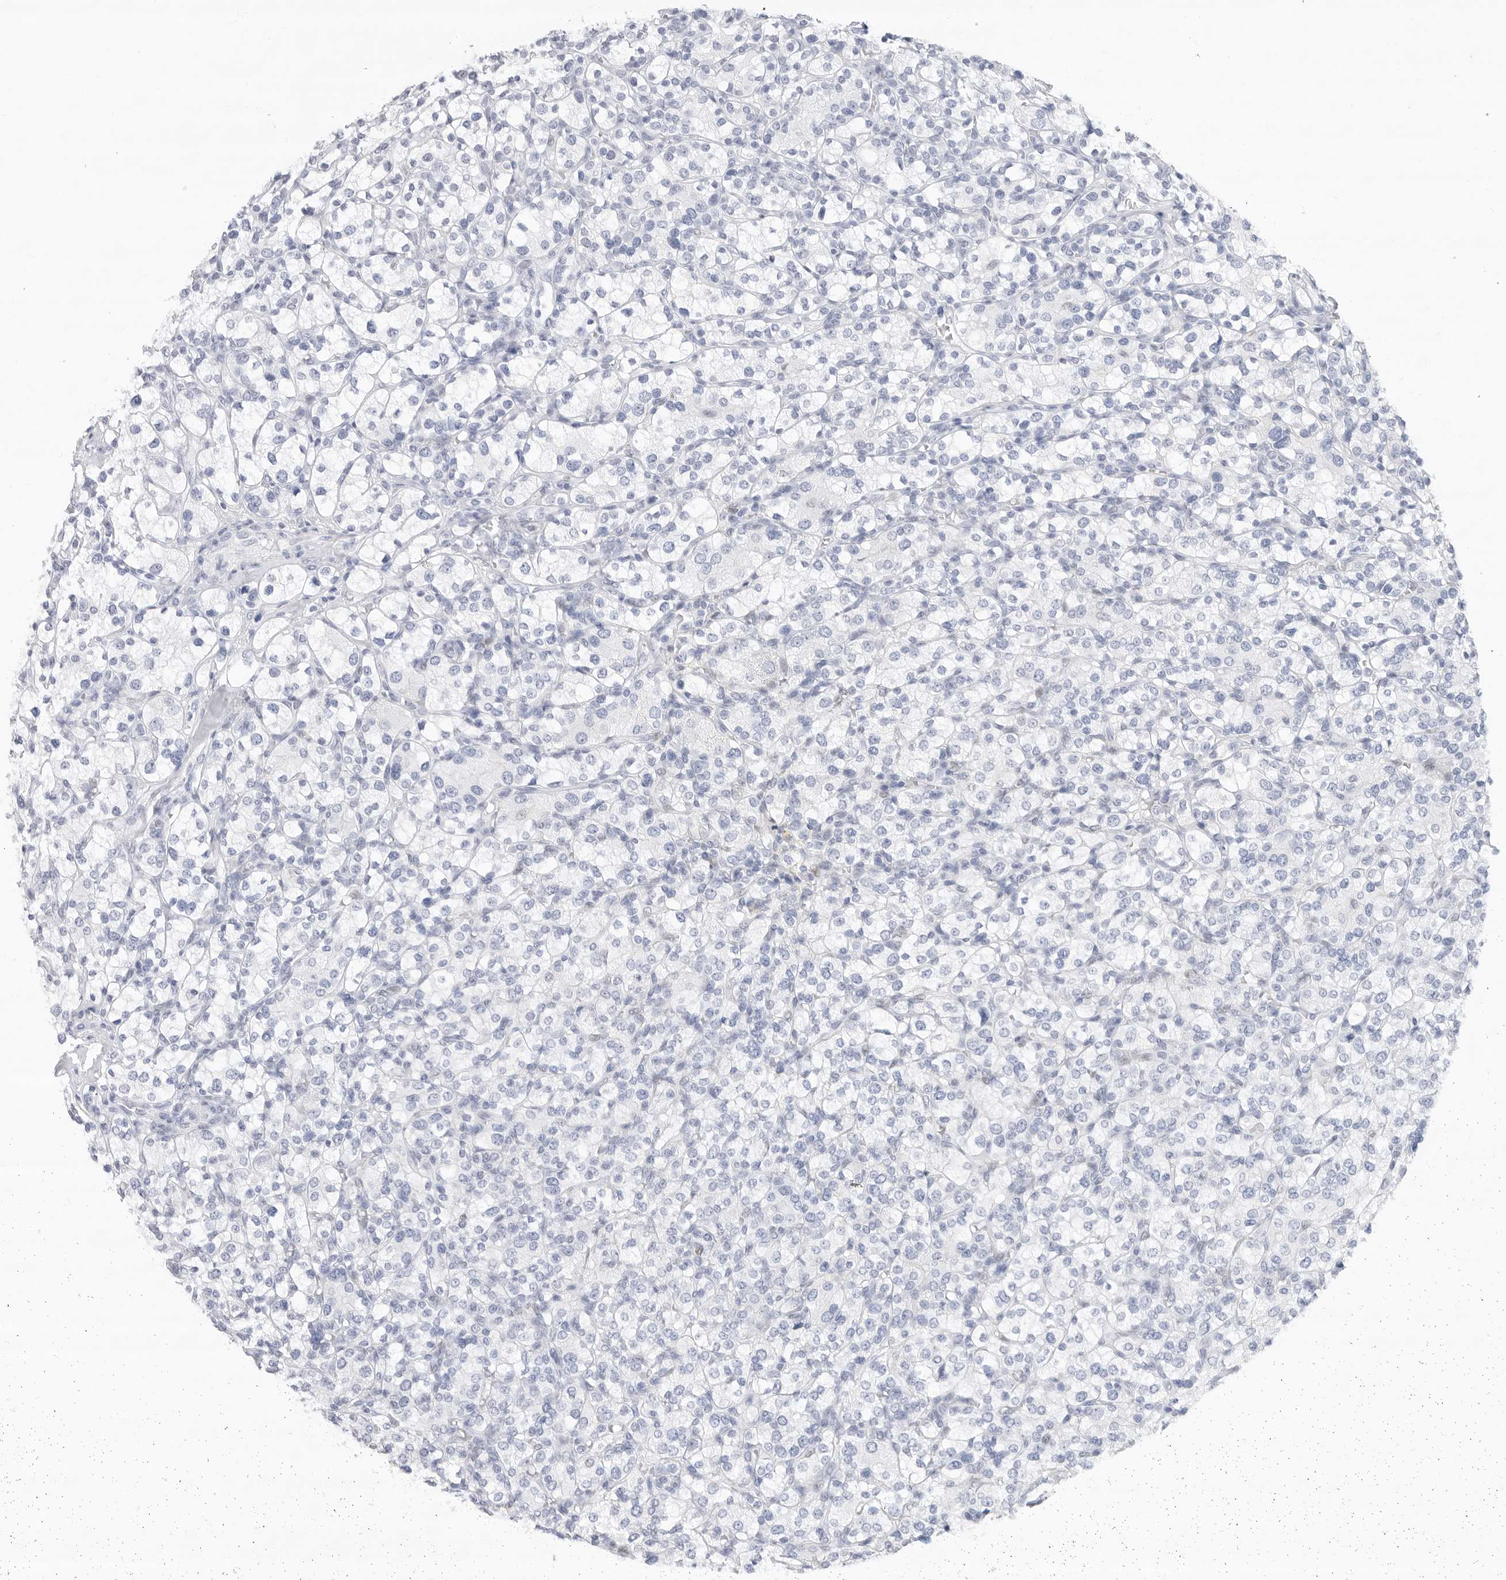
{"staining": {"intensity": "negative", "quantity": "none", "location": "none"}, "tissue": "renal cancer", "cell_type": "Tumor cells", "image_type": "cancer", "snomed": [{"axis": "morphology", "description": "Adenocarcinoma, NOS"}, {"axis": "topography", "description": "Kidney"}], "caption": "The photomicrograph demonstrates no staining of tumor cells in renal cancer (adenocarcinoma).", "gene": "SLC19A1", "patient": {"sex": "male", "age": 77}}